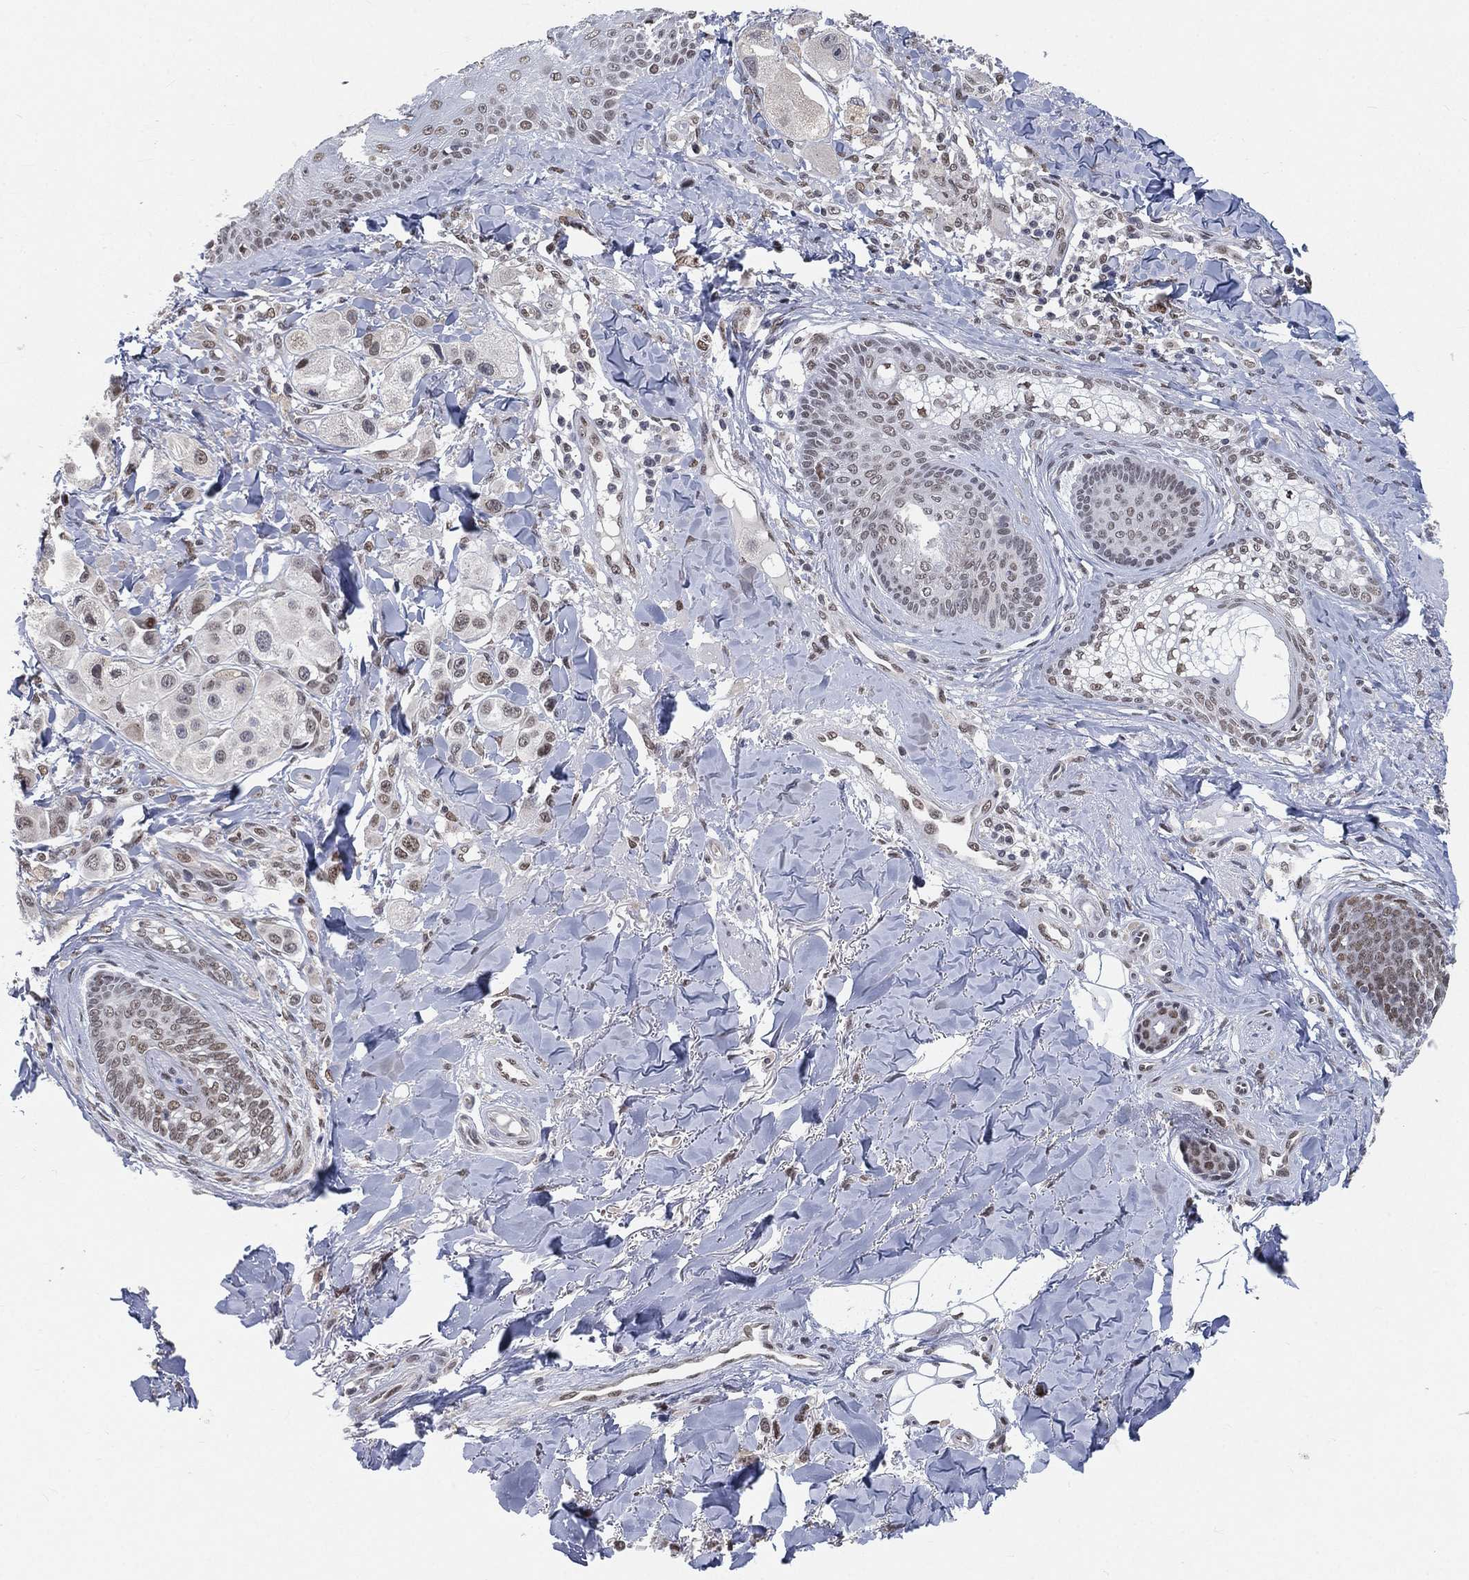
{"staining": {"intensity": "weak", "quantity": "<25%", "location": "nuclear"}, "tissue": "melanoma", "cell_type": "Tumor cells", "image_type": "cancer", "snomed": [{"axis": "morphology", "description": "Malignant melanoma, NOS"}, {"axis": "topography", "description": "Skin"}], "caption": "IHC image of neoplastic tissue: human melanoma stained with DAB reveals no significant protein staining in tumor cells.", "gene": "YLPM1", "patient": {"sex": "male", "age": 57}}